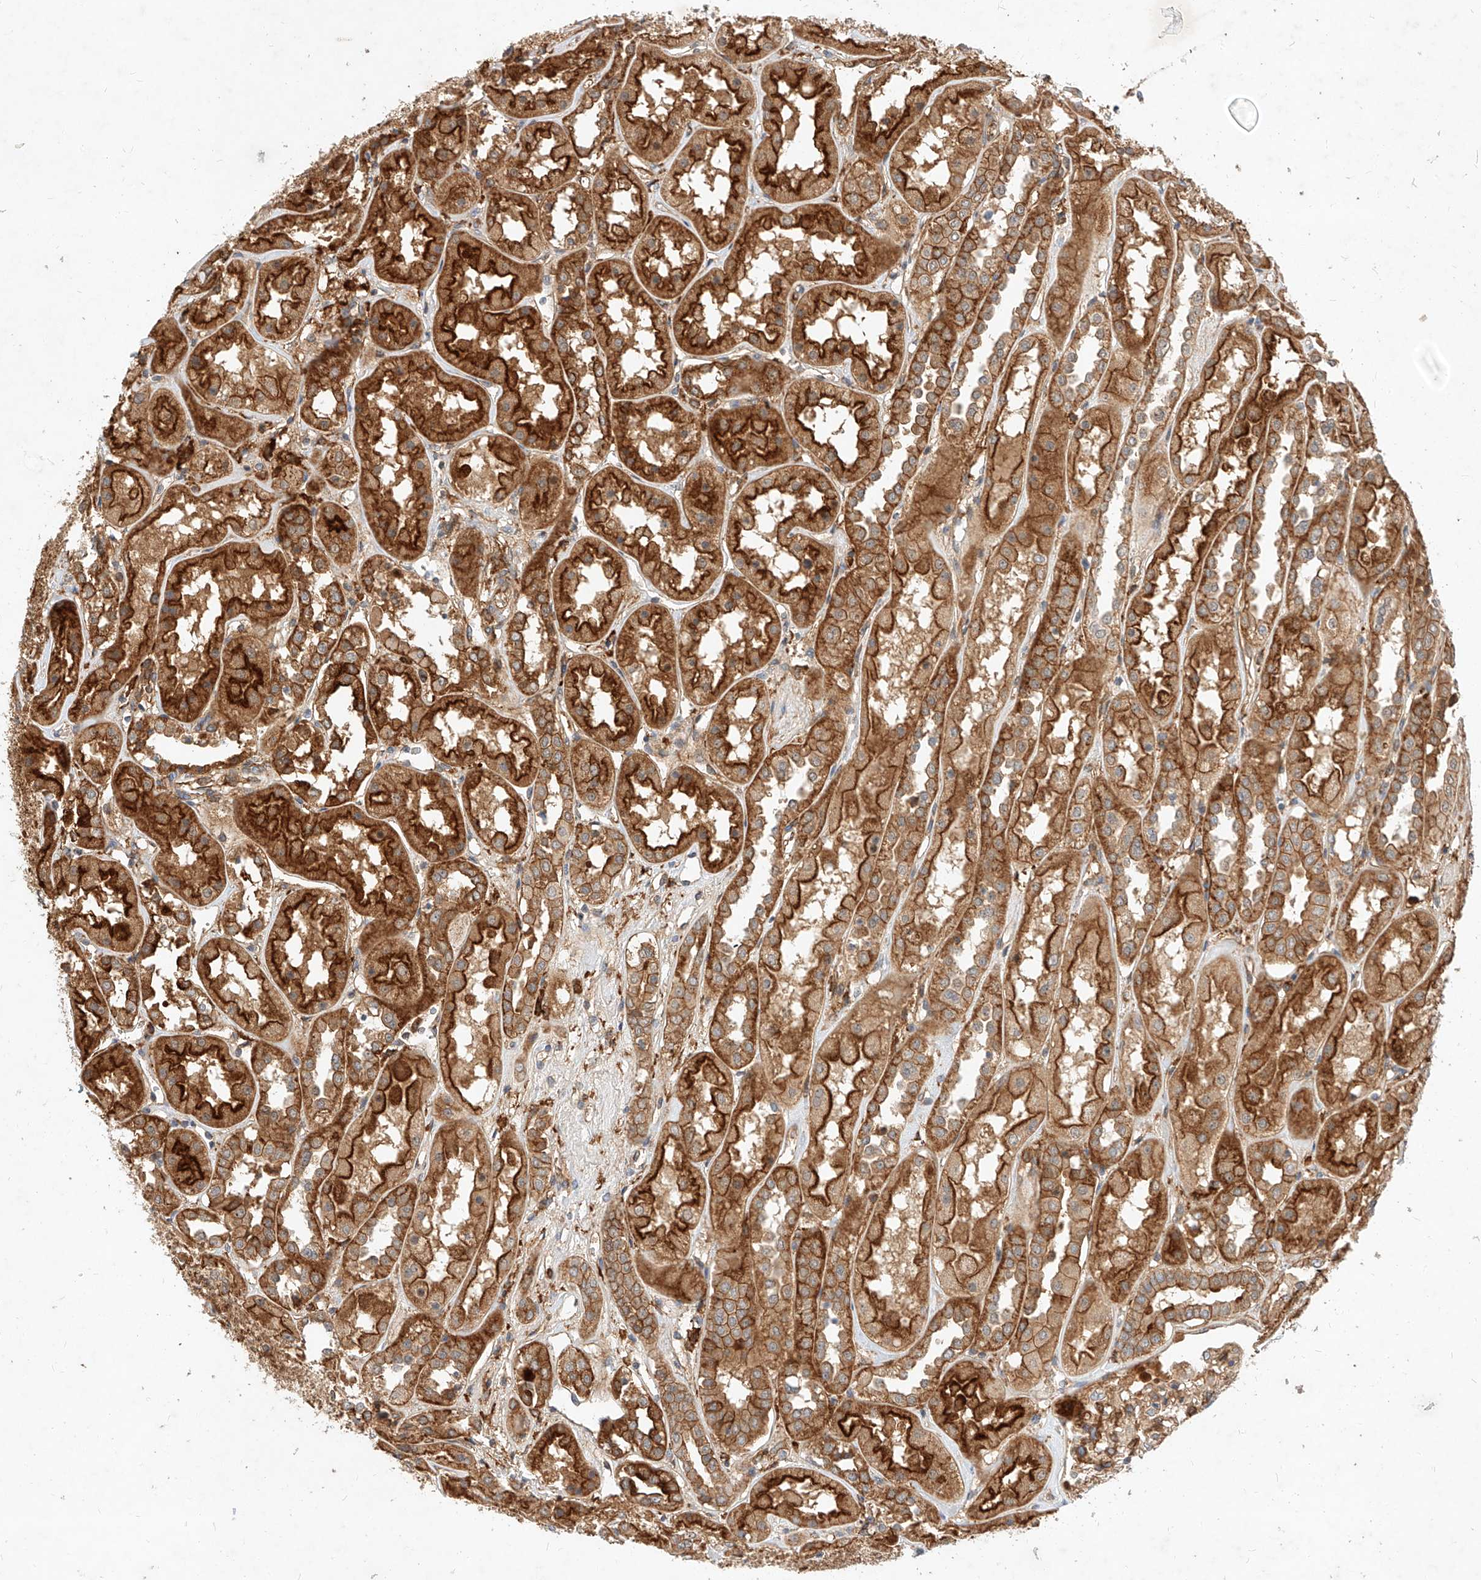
{"staining": {"intensity": "moderate", "quantity": "25%-75%", "location": "cytoplasmic/membranous"}, "tissue": "kidney", "cell_type": "Cells in glomeruli", "image_type": "normal", "snomed": [{"axis": "morphology", "description": "Normal tissue, NOS"}, {"axis": "topography", "description": "Kidney"}], "caption": "Human kidney stained with a brown dye exhibits moderate cytoplasmic/membranous positive positivity in about 25%-75% of cells in glomeruli.", "gene": "NFAM1", "patient": {"sex": "male", "age": 70}}